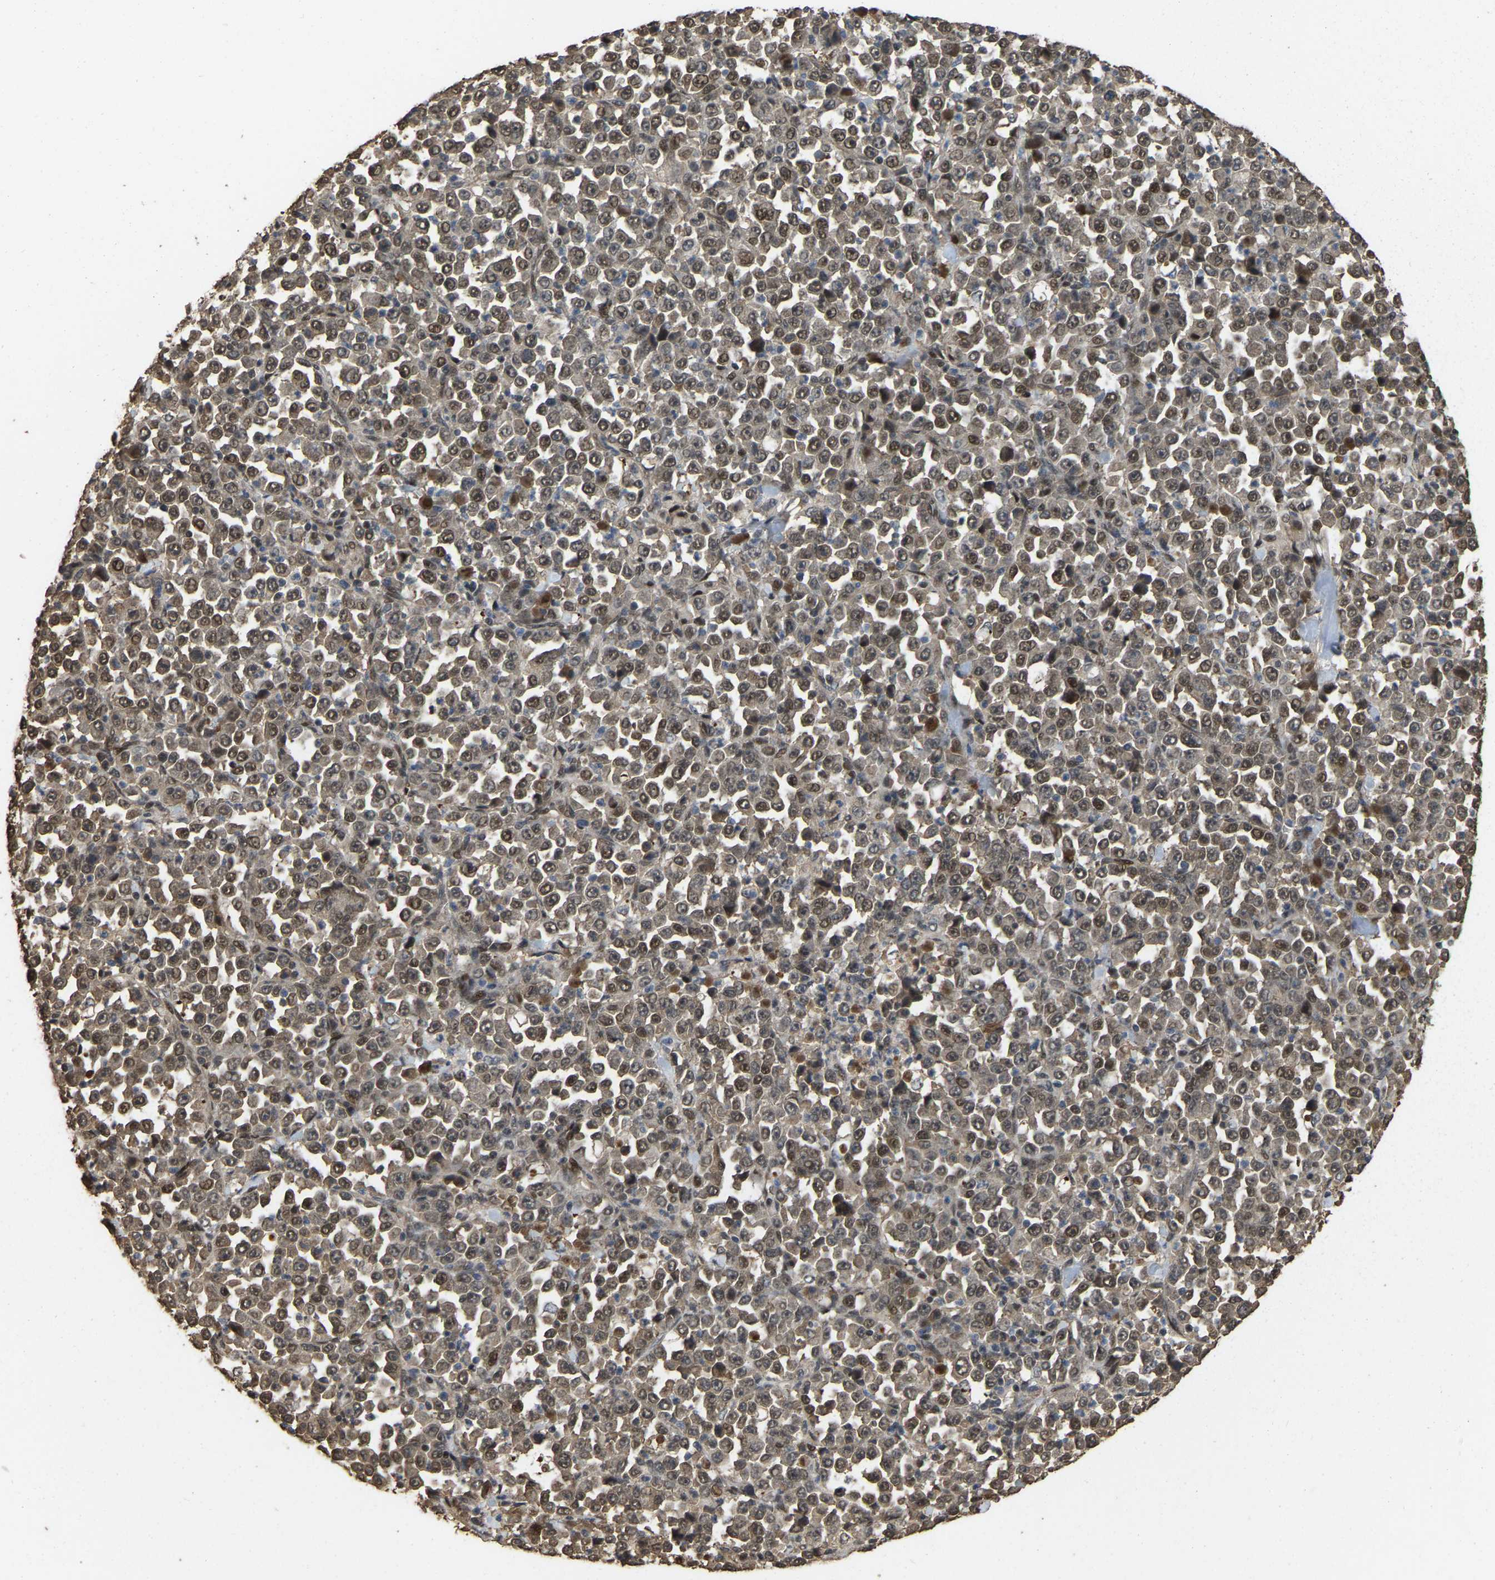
{"staining": {"intensity": "weak", "quantity": ">75%", "location": "nuclear"}, "tissue": "stomach cancer", "cell_type": "Tumor cells", "image_type": "cancer", "snomed": [{"axis": "morphology", "description": "Normal tissue, NOS"}, {"axis": "morphology", "description": "Adenocarcinoma, NOS"}, {"axis": "topography", "description": "Stomach, upper"}, {"axis": "topography", "description": "Stomach"}], "caption": "IHC of human stomach cancer reveals low levels of weak nuclear expression in about >75% of tumor cells. (DAB IHC with brightfield microscopy, high magnification).", "gene": "ARHGAP23", "patient": {"sex": "male", "age": 59}}